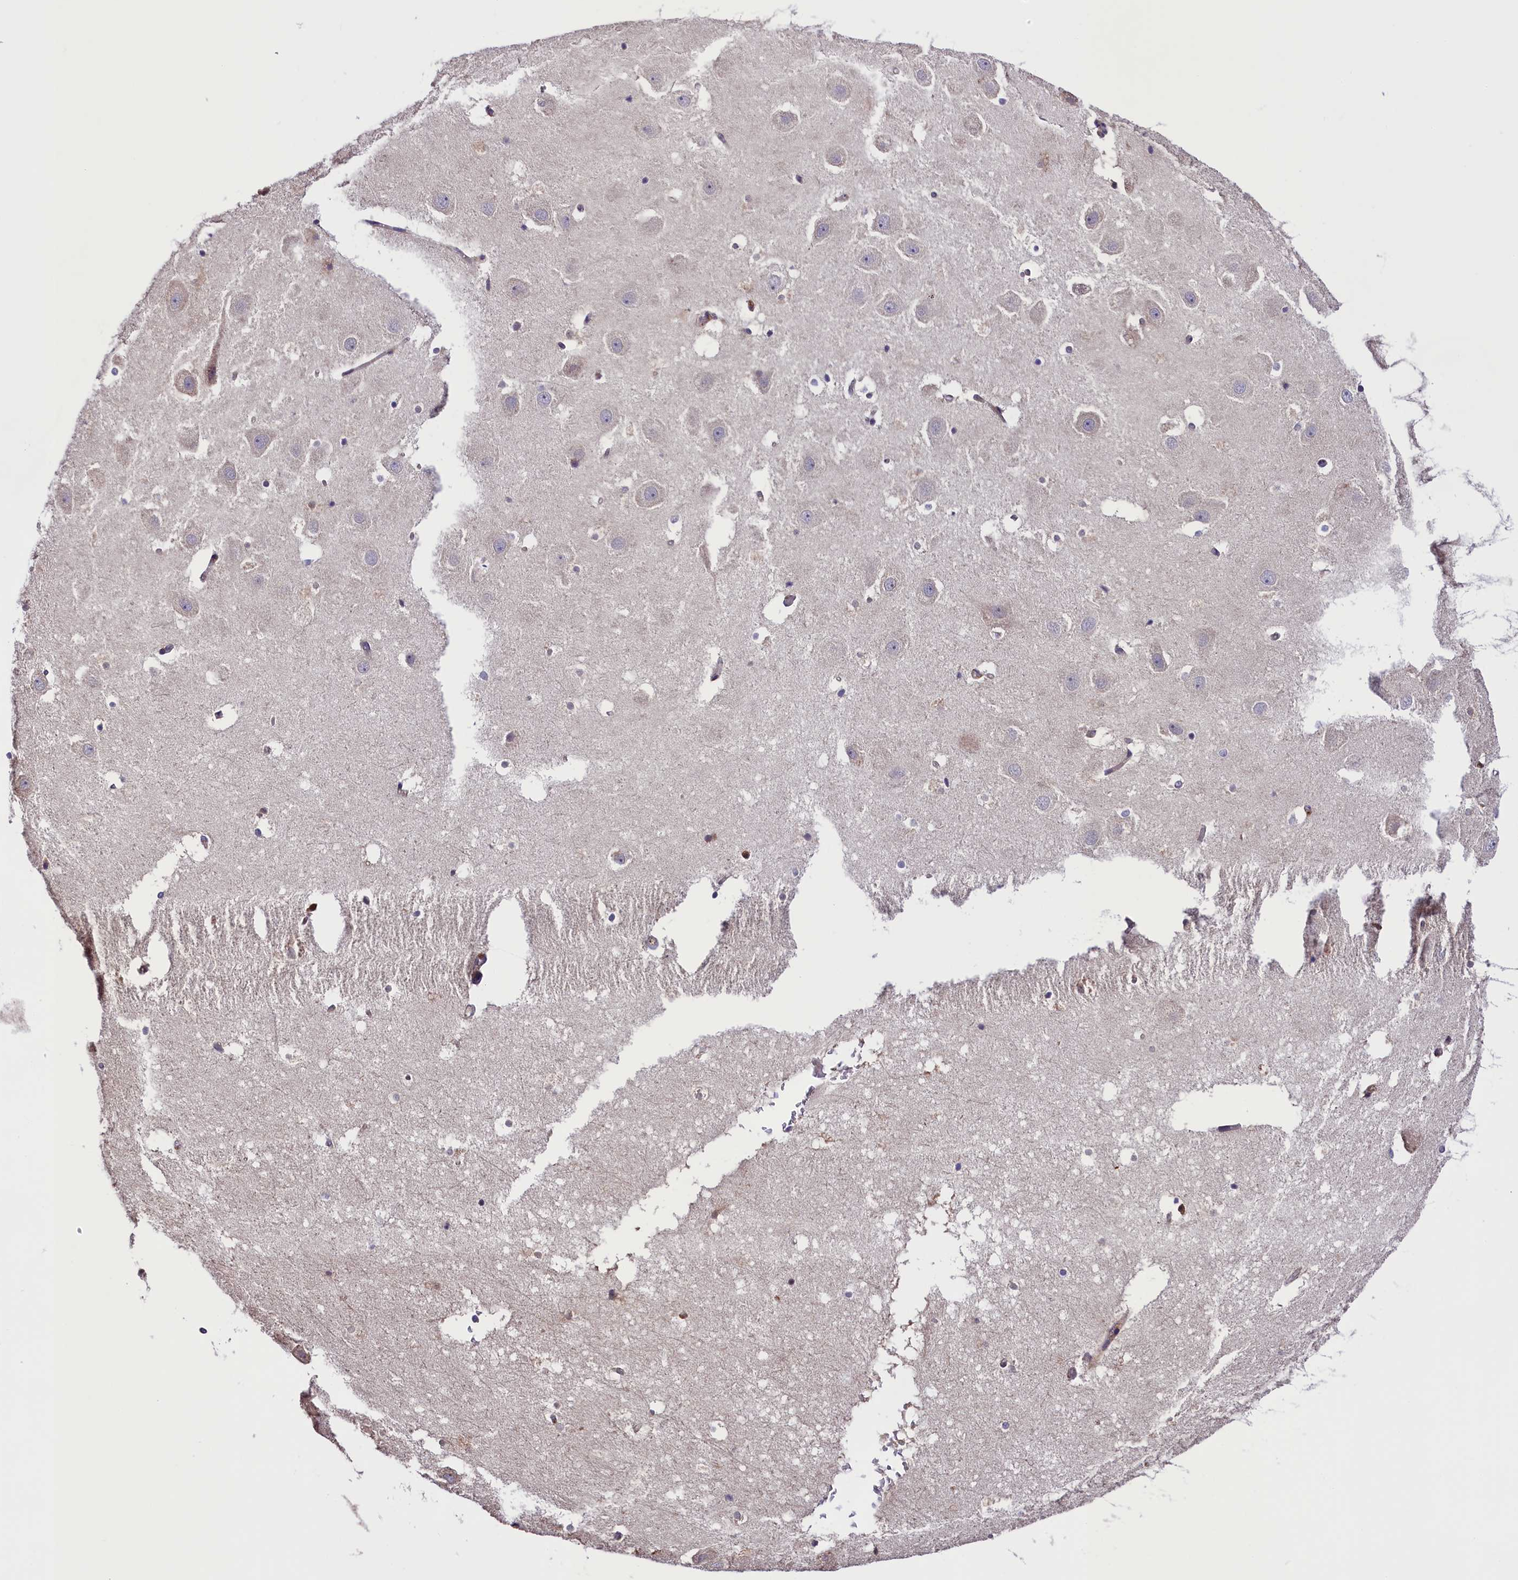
{"staining": {"intensity": "weak", "quantity": "<25%", "location": "cytoplasmic/membranous"}, "tissue": "hippocampus", "cell_type": "Glial cells", "image_type": "normal", "snomed": [{"axis": "morphology", "description": "Normal tissue, NOS"}, {"axis": "topography", "description": "Hippocampus"}], "caption": "This is an immunohistochemistry histopathology image of normal hippocampus. There is no expression in glial cells.", "gene": "ABCC10", "patient": {"sex": "female", "age": 52}}